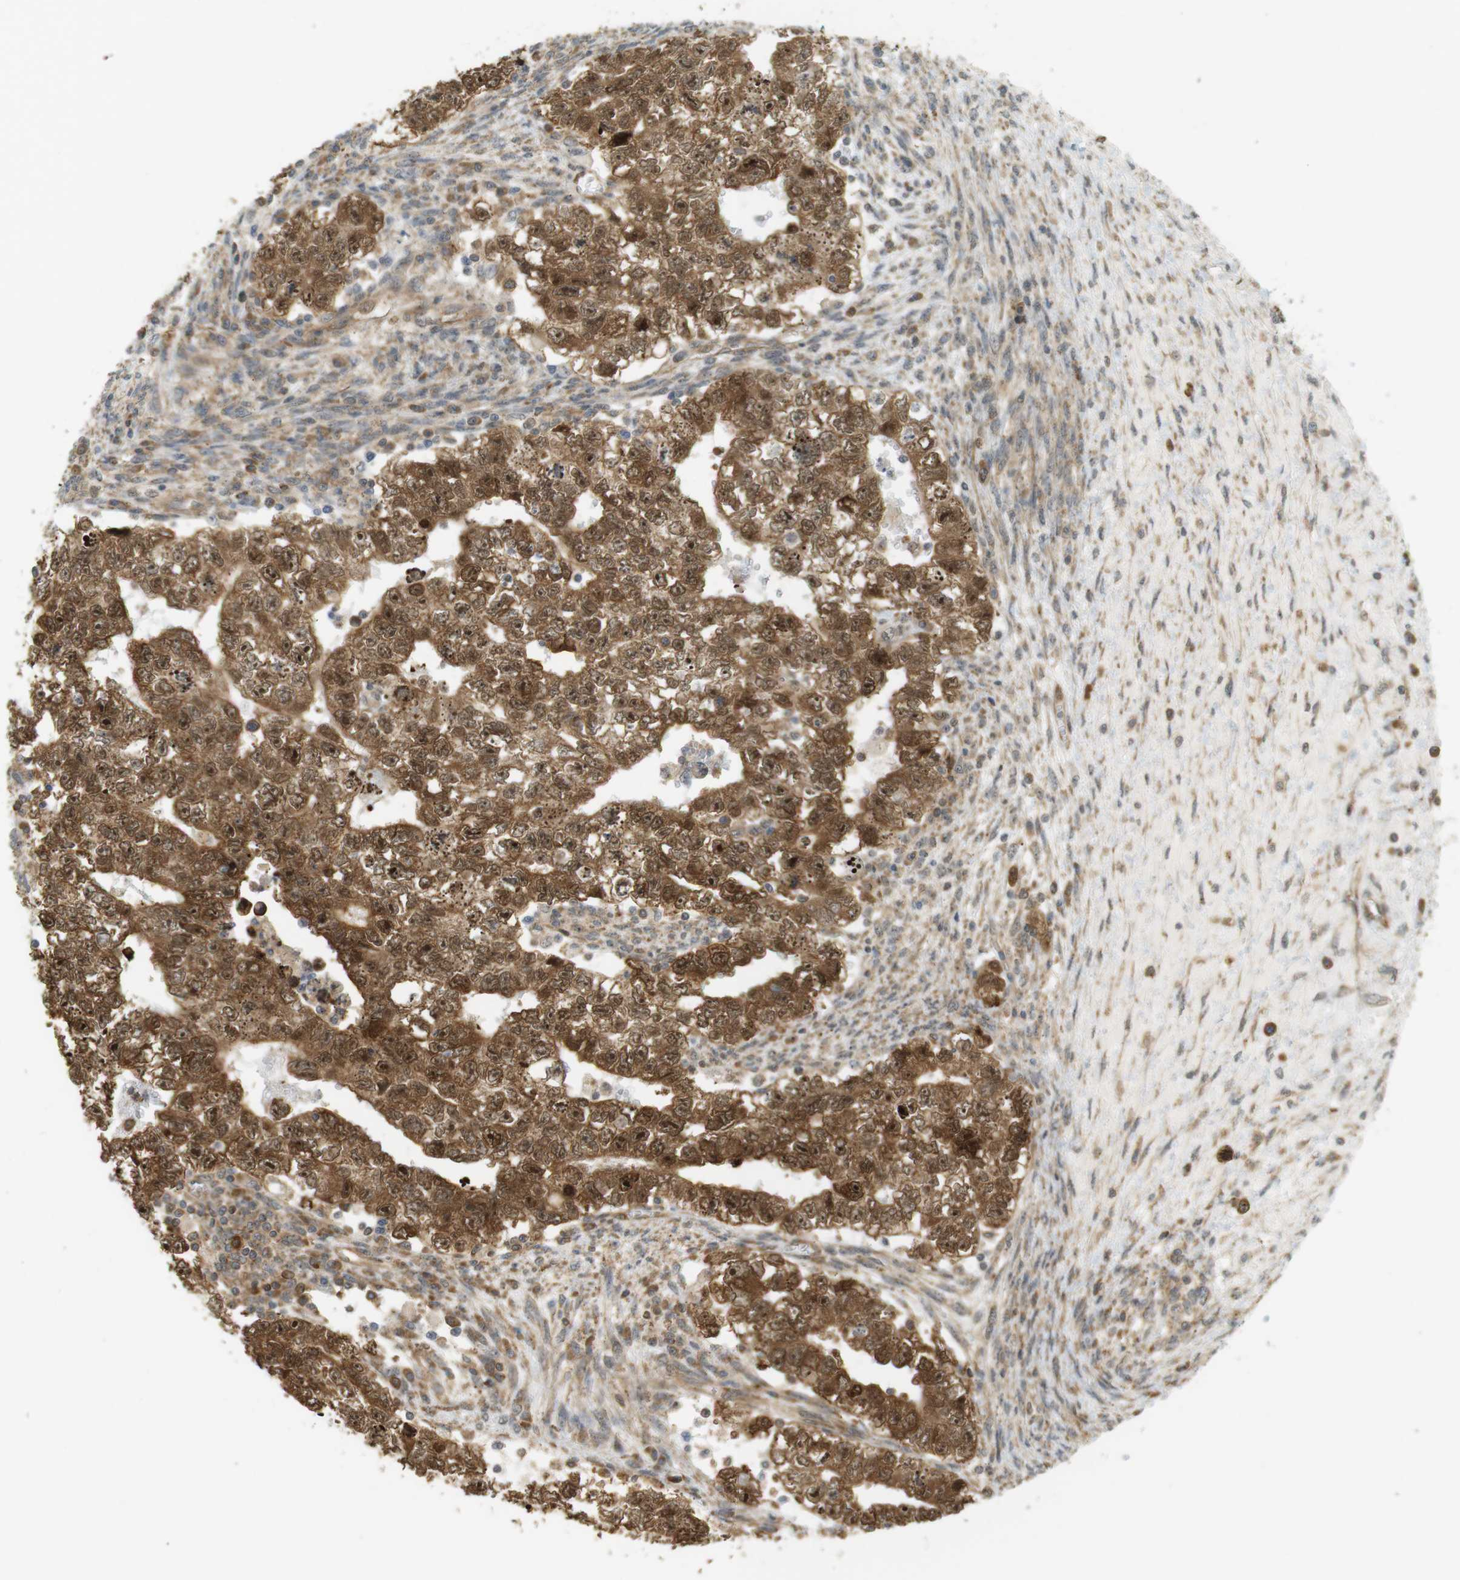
{"staining": {"intensity": "strong", "quantity": ">75%", "location": "cytoplasmic/membranous,nuclear"}, "tissue": "testis cancer", "cell_type": "Tumor cells", "image_type": "cancer", "snomed": [{"axis": "morphology", "description": "Seminoma, NOS"}, {"axis": "morphology", "description": "Carcinoma, Embryonal, NOS"}, {"axis": "topography", "description": "Testis"}], "caption": "Testis cancer stained for a protein displays strong cytoplasmic/membranous and nuclear positivity in tumor cells. The protein of interest is shown in brown color, while the nuclei are stained blue.", "gene": "PA2G4", "patient": {"sex": "male", "age": 38}}